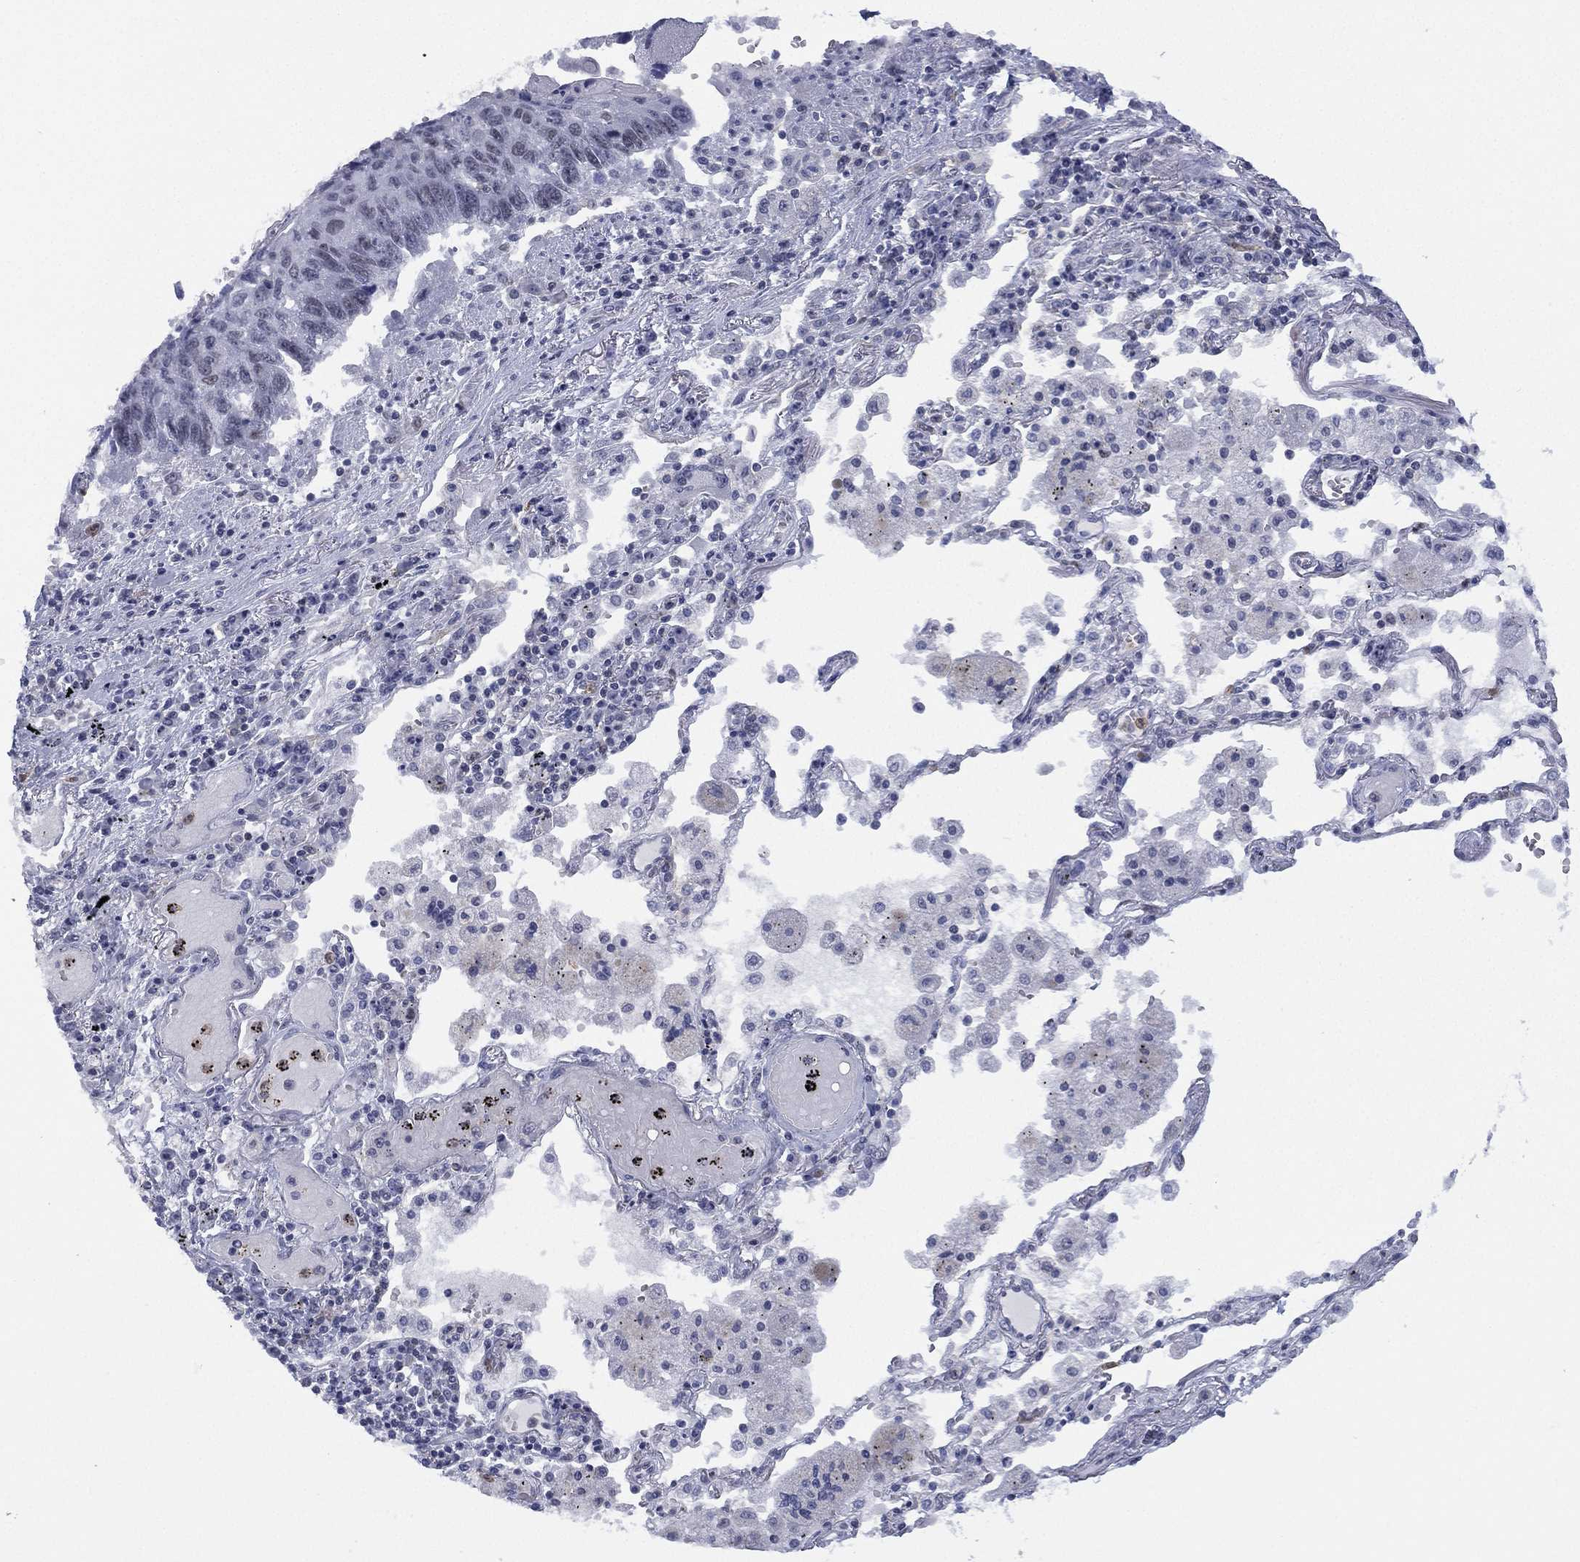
{"staining": {"intensity": "negative", "quantity": "none", "location": "none"}, "tissue": "lung cancer", "cell_type": "Tumor cells", "image_type": "cancer", "snomed": [{"axis": "morphology", "description": "Squamous cell carcinoma, NOS"}, {"axis": "topography", "description": "Lung"}], "caption": "This is a micrograph of IHC staining of lung squamous cell carcinoma, which shows no staining in tumor cells.", "gene": "ZNF711", "patient": {"sex": "male", "age": 73}}